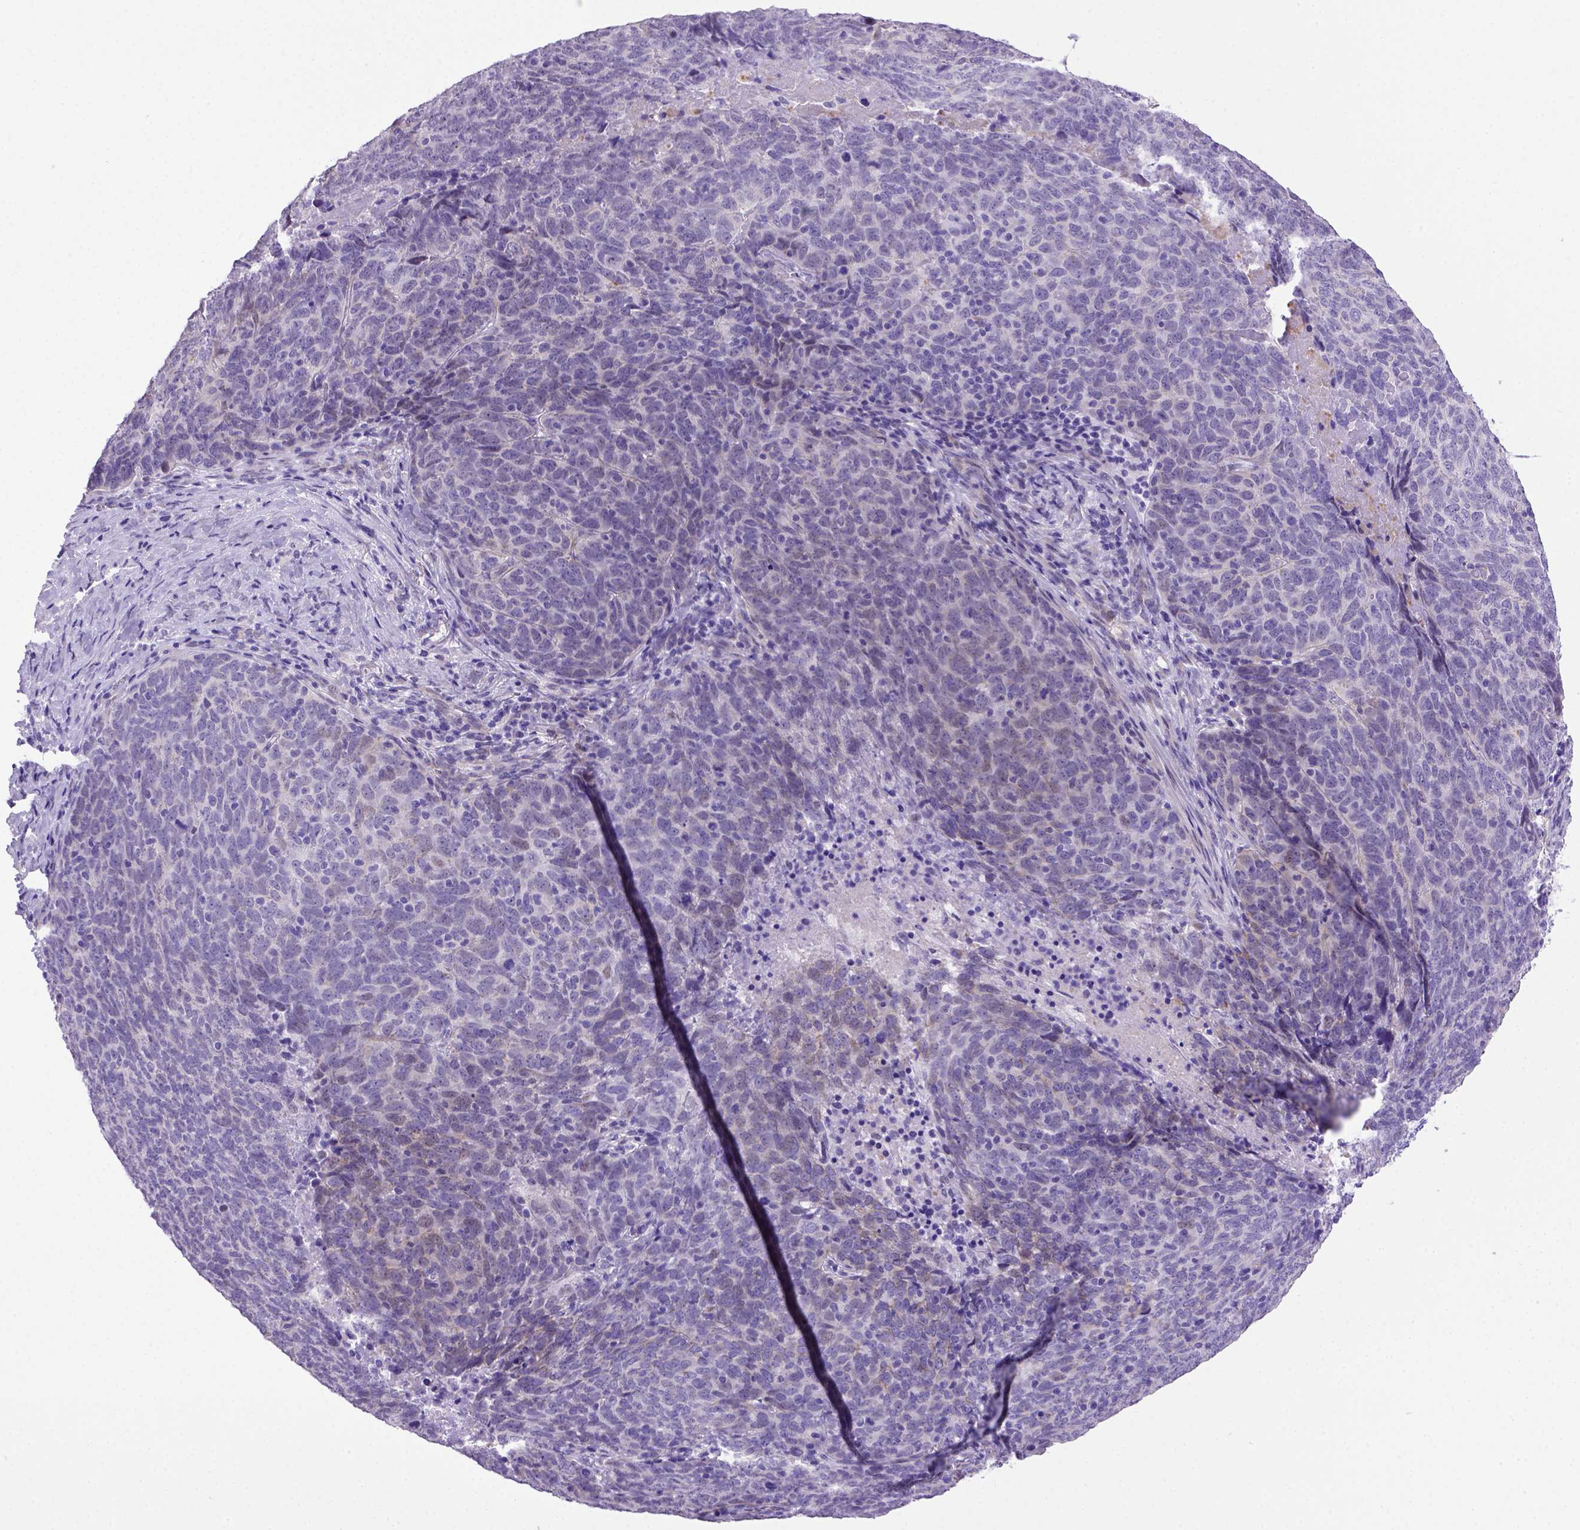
{"staining": {"intensity": "negative", "quantity": "none", "location": "none"}, "tissue": "skin cancer", "cell_type": "Tumor cells", "image_type": "cancer", "snomed": [{"axis": "morphology", "description": "Squamous cell carcinoma, NOS"}, {"axis": "topography", "description": "Skin"}, {"axis": "topography", "description": "Anal"}], "caption": "High magnification brightfield microscopy of skin squamous cell carcinoma stained with DAB (3,3'-diaminobenzidine) (brown) and counterstained with hematoxylin (blue): tumor cells show no significant staining.", "gene": "ADAM12", "patient": {"sex": "female", "age": 51}}